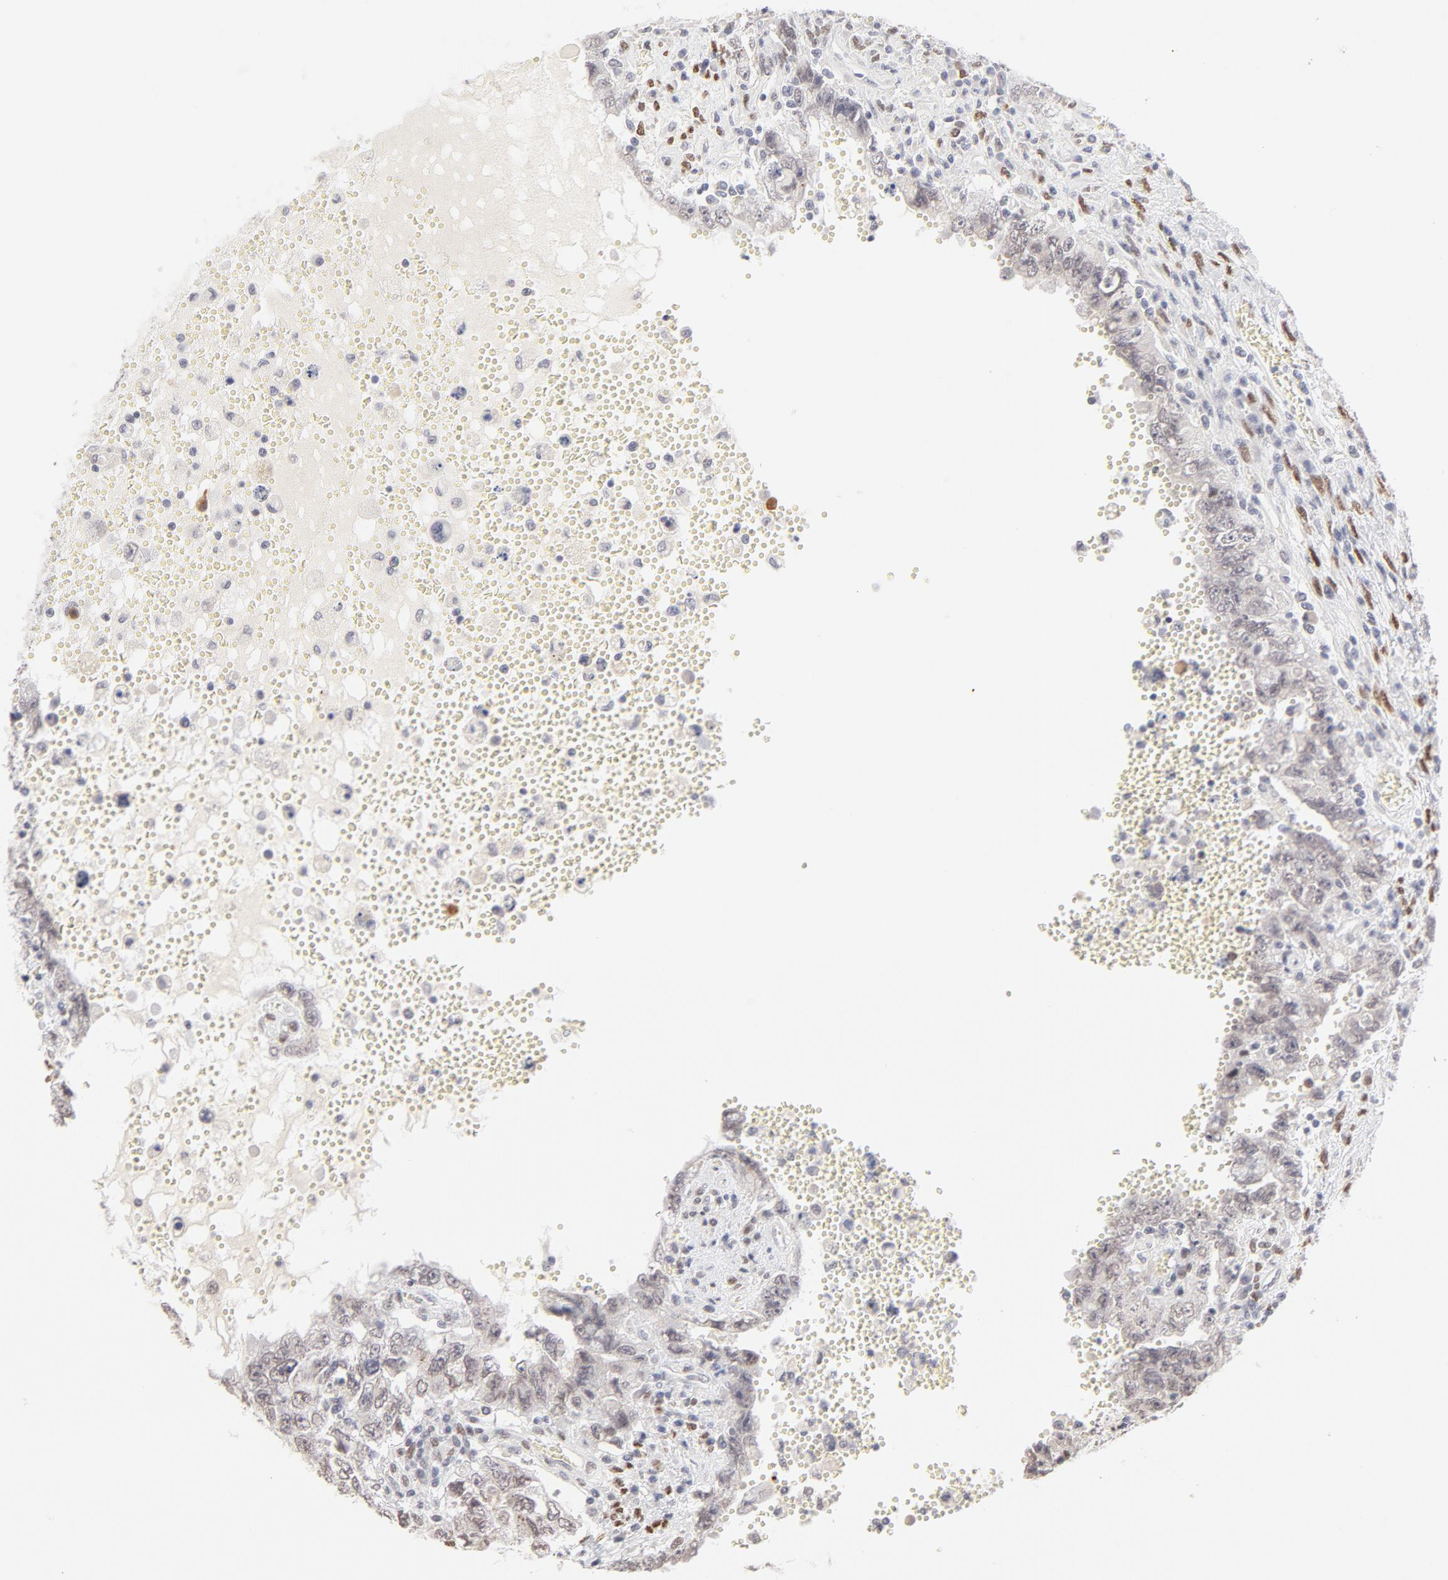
{"staining": {"intensity": "negative", "quantity": "none", "location": "none"}, "tissue": "testis cancer", "cell_type": "Tumor cells", "image_type": "cancer", "snomed": [{"axis": "morphology", "description": "Carcinoma, Embryonal, NOS"}, {"axis": "topography", "description": "Testis"}], "caption": "Protein analysis of testis cancer (embryonal carcinoma) displays no significant positivity in tumor cells.", "gene": "PBX3", "patient": {"sex": "male", "age": 26}}